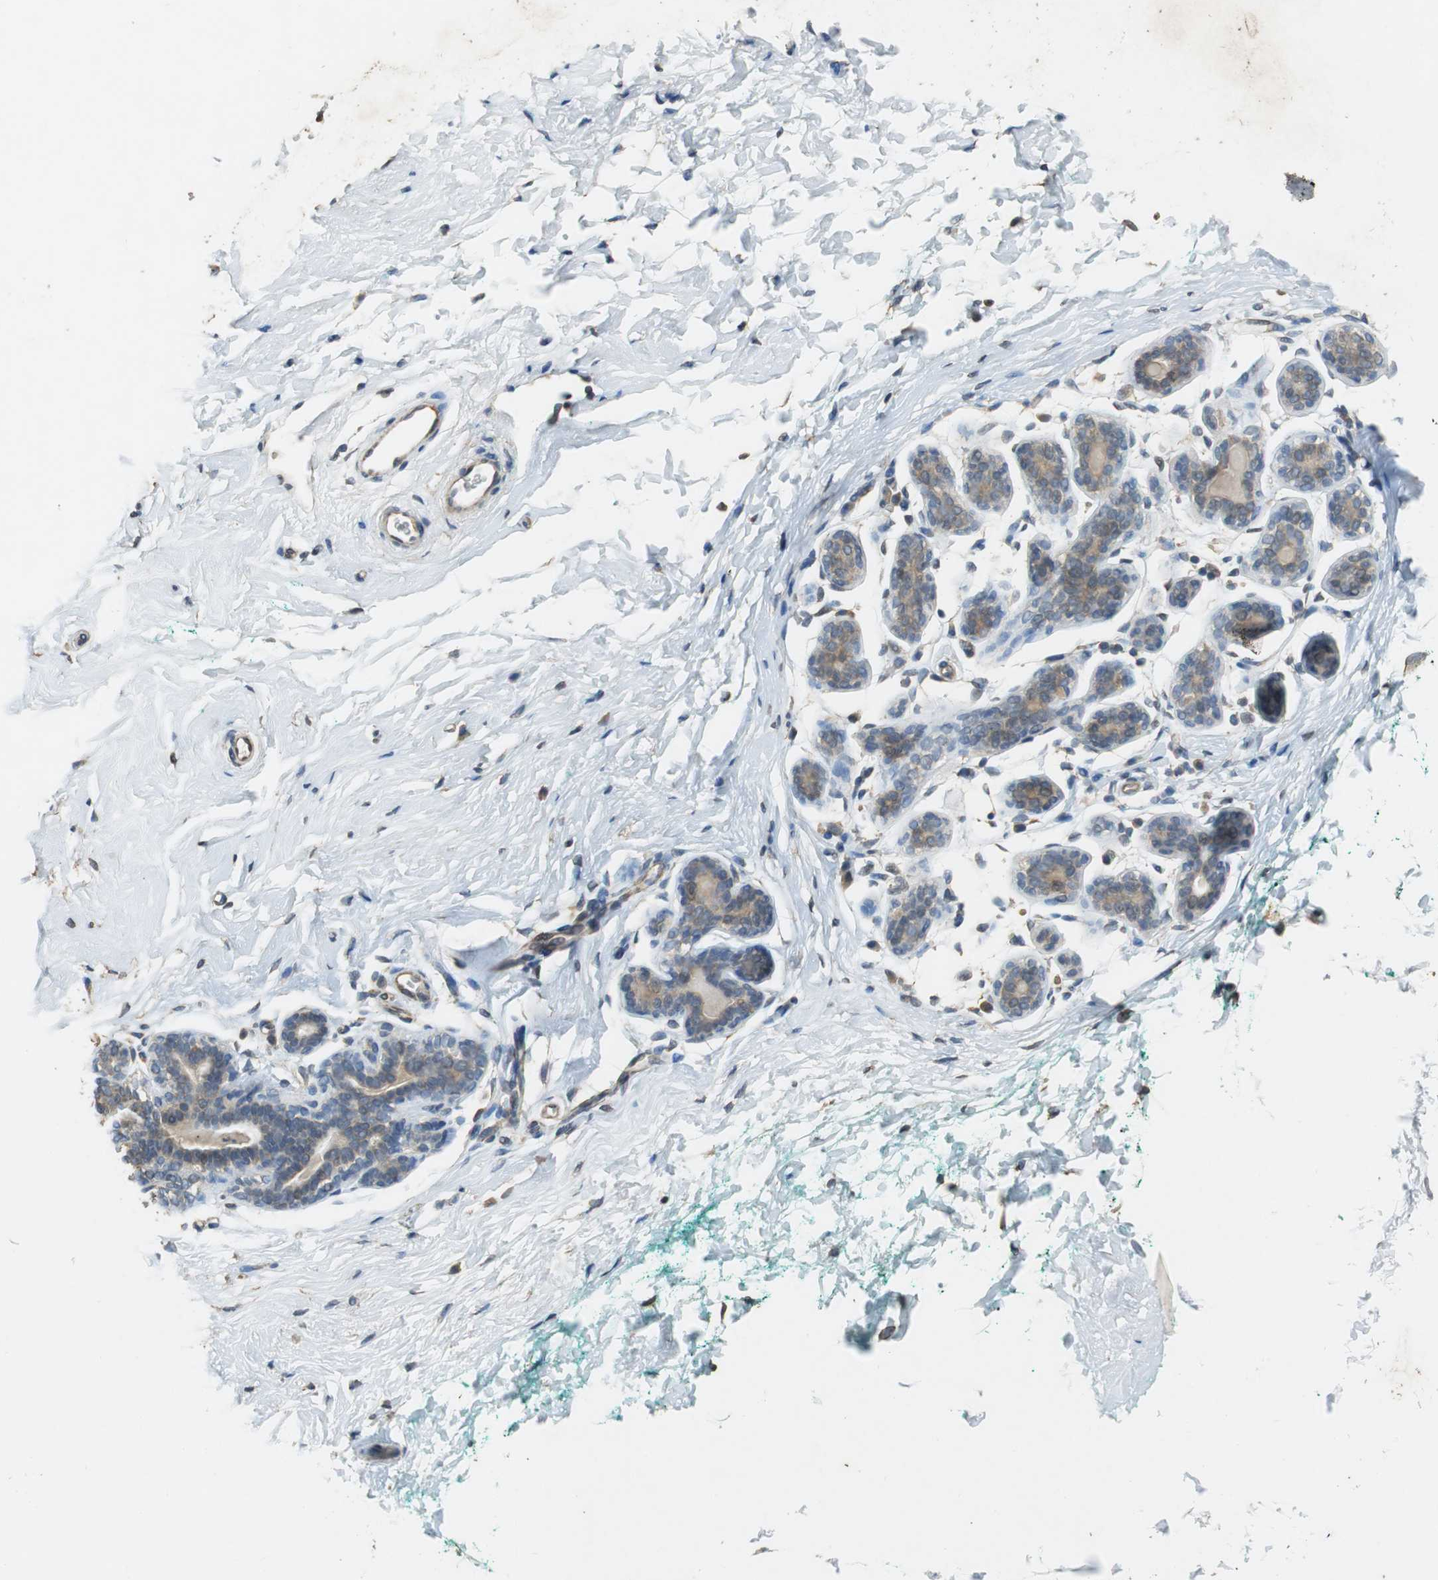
{"staining": {"intensity": "weak", "quantity": "25%-75%", "location": "cytoplasmic/membranous"}, "tissue": "breast", "cell_type": "Adipocytes", "image_type": "normal", "snomed": [{"axis": "morphology", "description": "Normal tissue, NOS"}, {"axis": "topography", "description": "Breast"}], "caption": "Protein expression analysis of unremarkable breast exhibits weak cytoplasmic/membranous positivity in about 25%-75% of adipocytes. (Brightfield microscopy of DAB IHC at high magnification).", "gene": "ALDH4A1", "patient": {"sex": "female", "age": 52}}